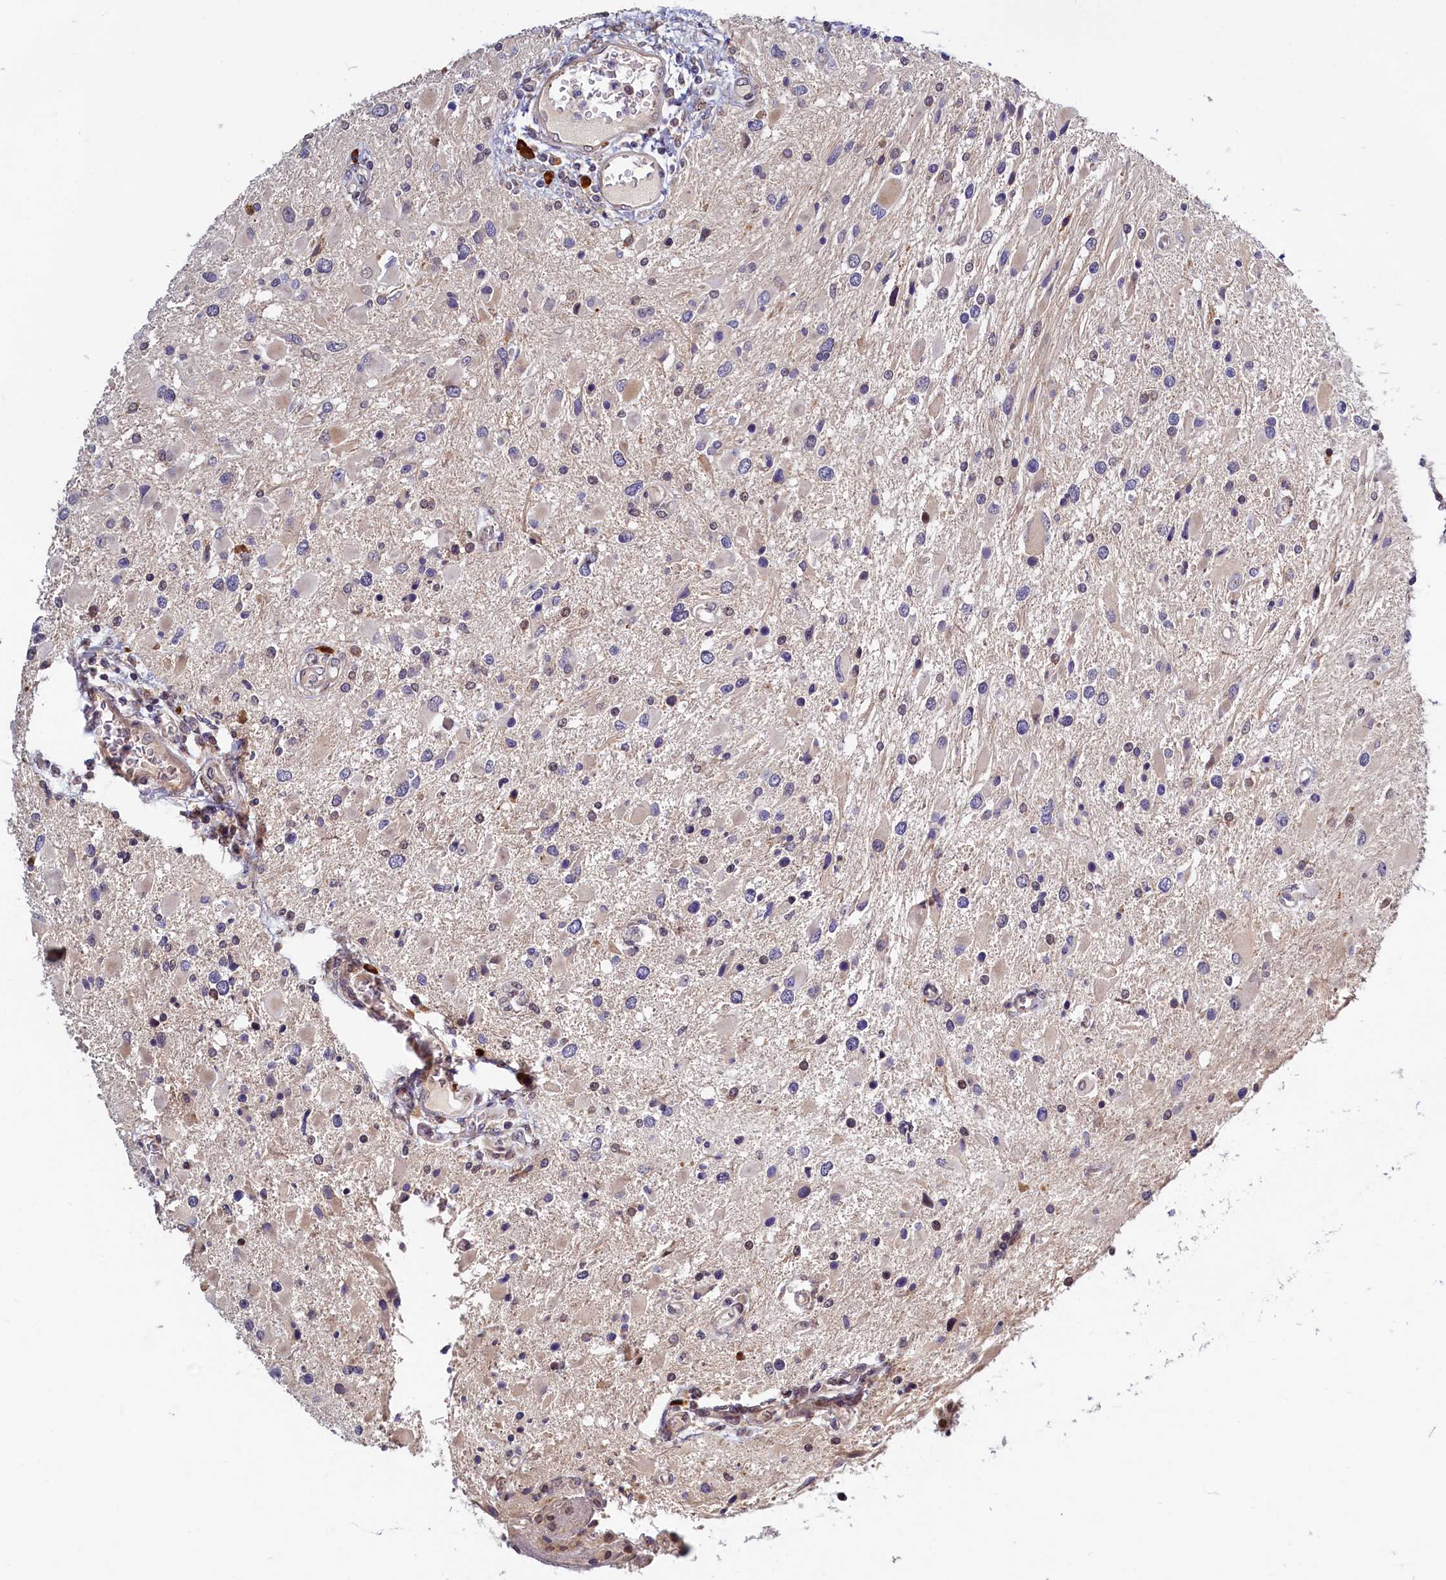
{"staining": {"intensity": "negative", "quantity": "none", "location": "none"}, "tissue": "glioma", "cell_type": "Tumor cells", "image_type": "cancer", "snomed": [{"axis": "morphology", "description": "Glioma, malignant, High grade"}, {"axis": "topography", "description": "Brain"}], "caption": "Immunohistochemical staining of human glioma demonstrates no significant positivity in tumor cells.", "gene": "SLC16A14", "patient": {"sex": "male", "age": 53}}